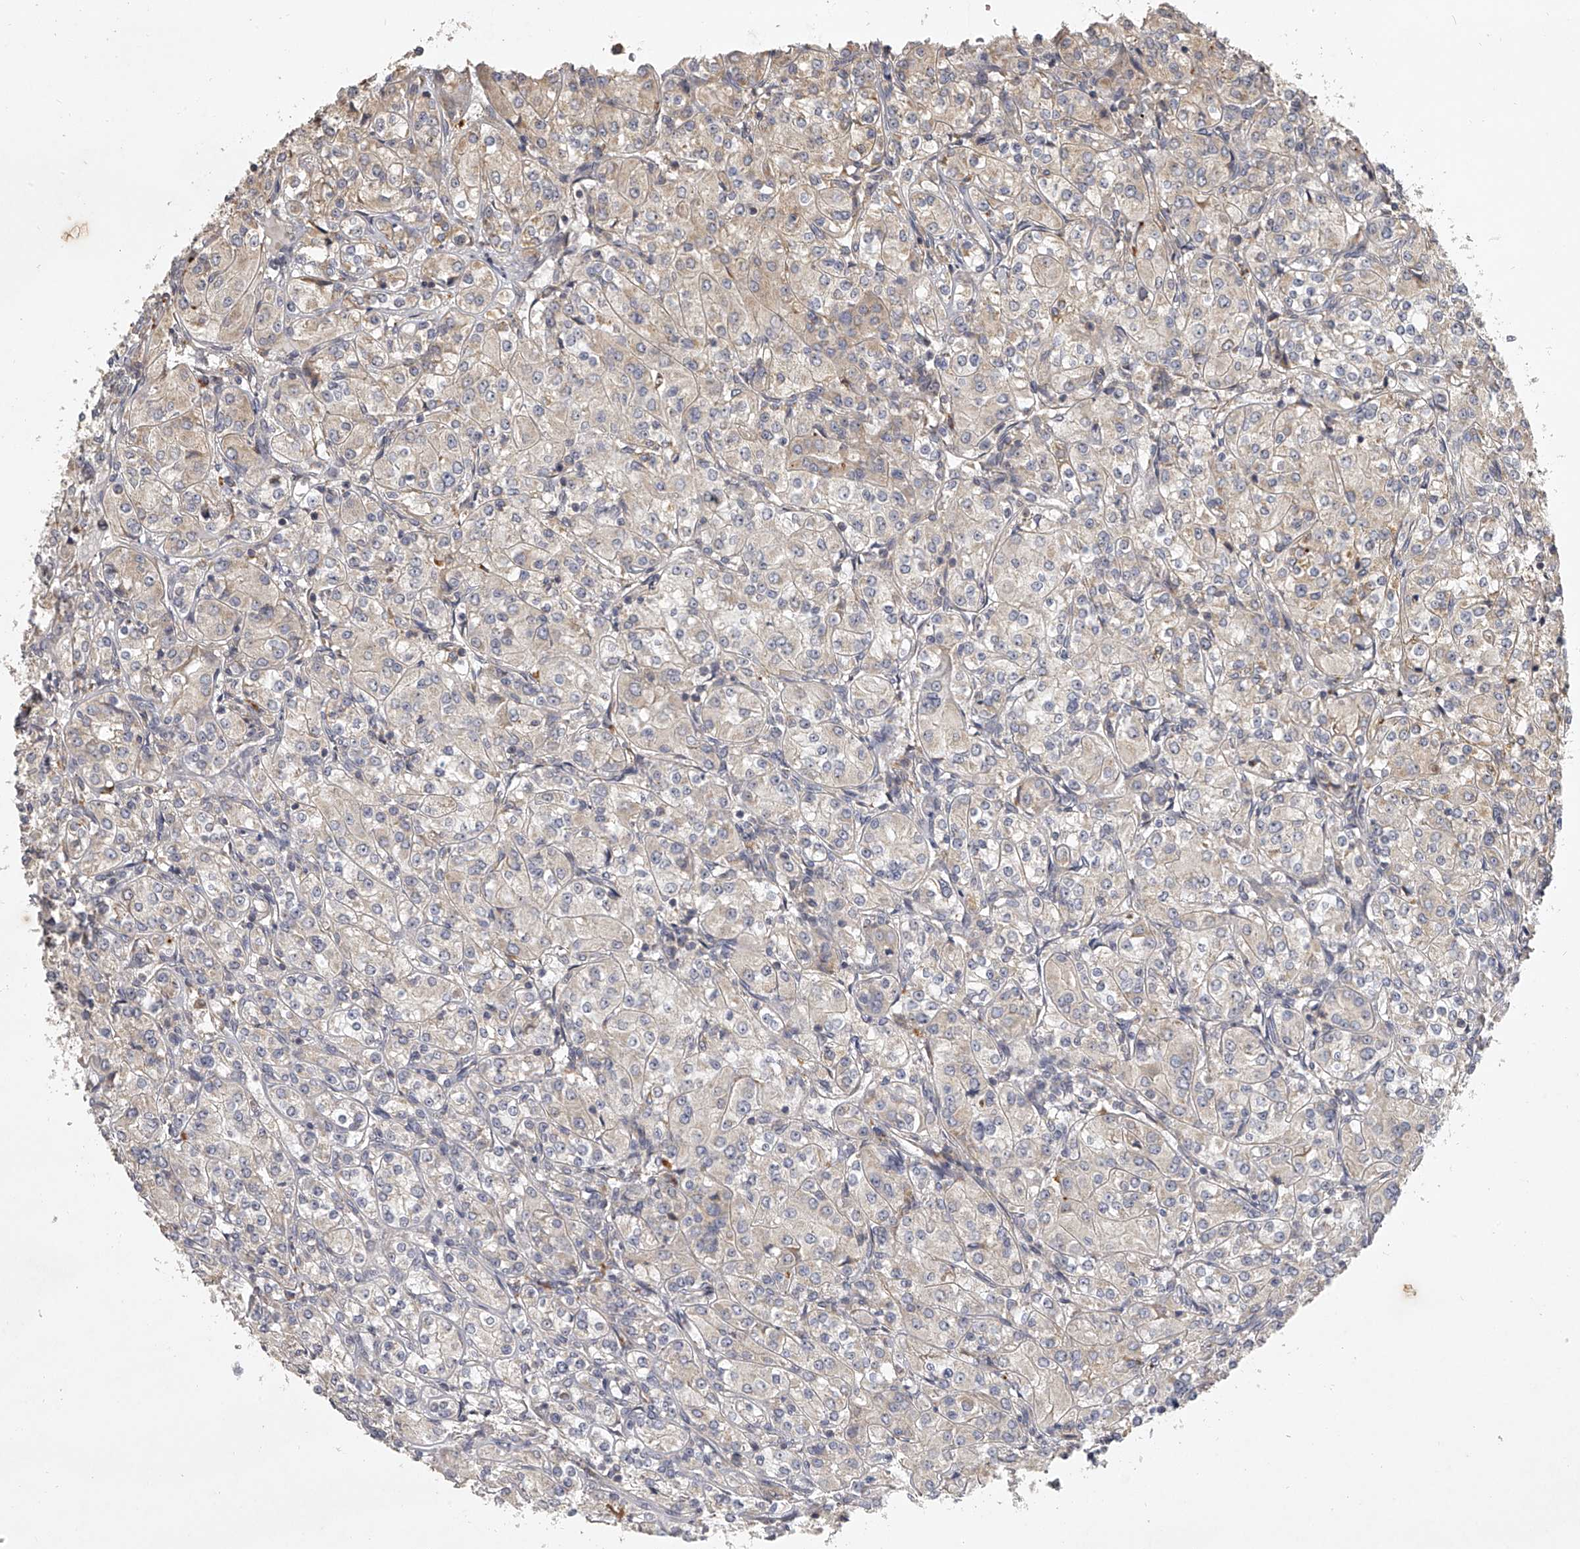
{"staining": {"intensity": "negative", "quantity": "none", "location": "none"}, "tissue": "renal cancer", "cell_type": "Tumor cells", "image_type": "cancer", "snomed": [{"axis": "morphology", "description": "Adenocarcinoma, NOS"}, {"axis": "topography", "description": "Kidney"}], "caption": "High magnification brightfield microscopy of renal adenocarcinoma stained with DAB (brown) and counterstained with hematoxylin (blue): tumor cells show no significant positivity. (DAB (3,3'-diaminobenzidine) IHC visualized using brightfield microscopy, high magnification).", "gene": "DOCK9", "patient": {"sex": "male", "age": 77}}